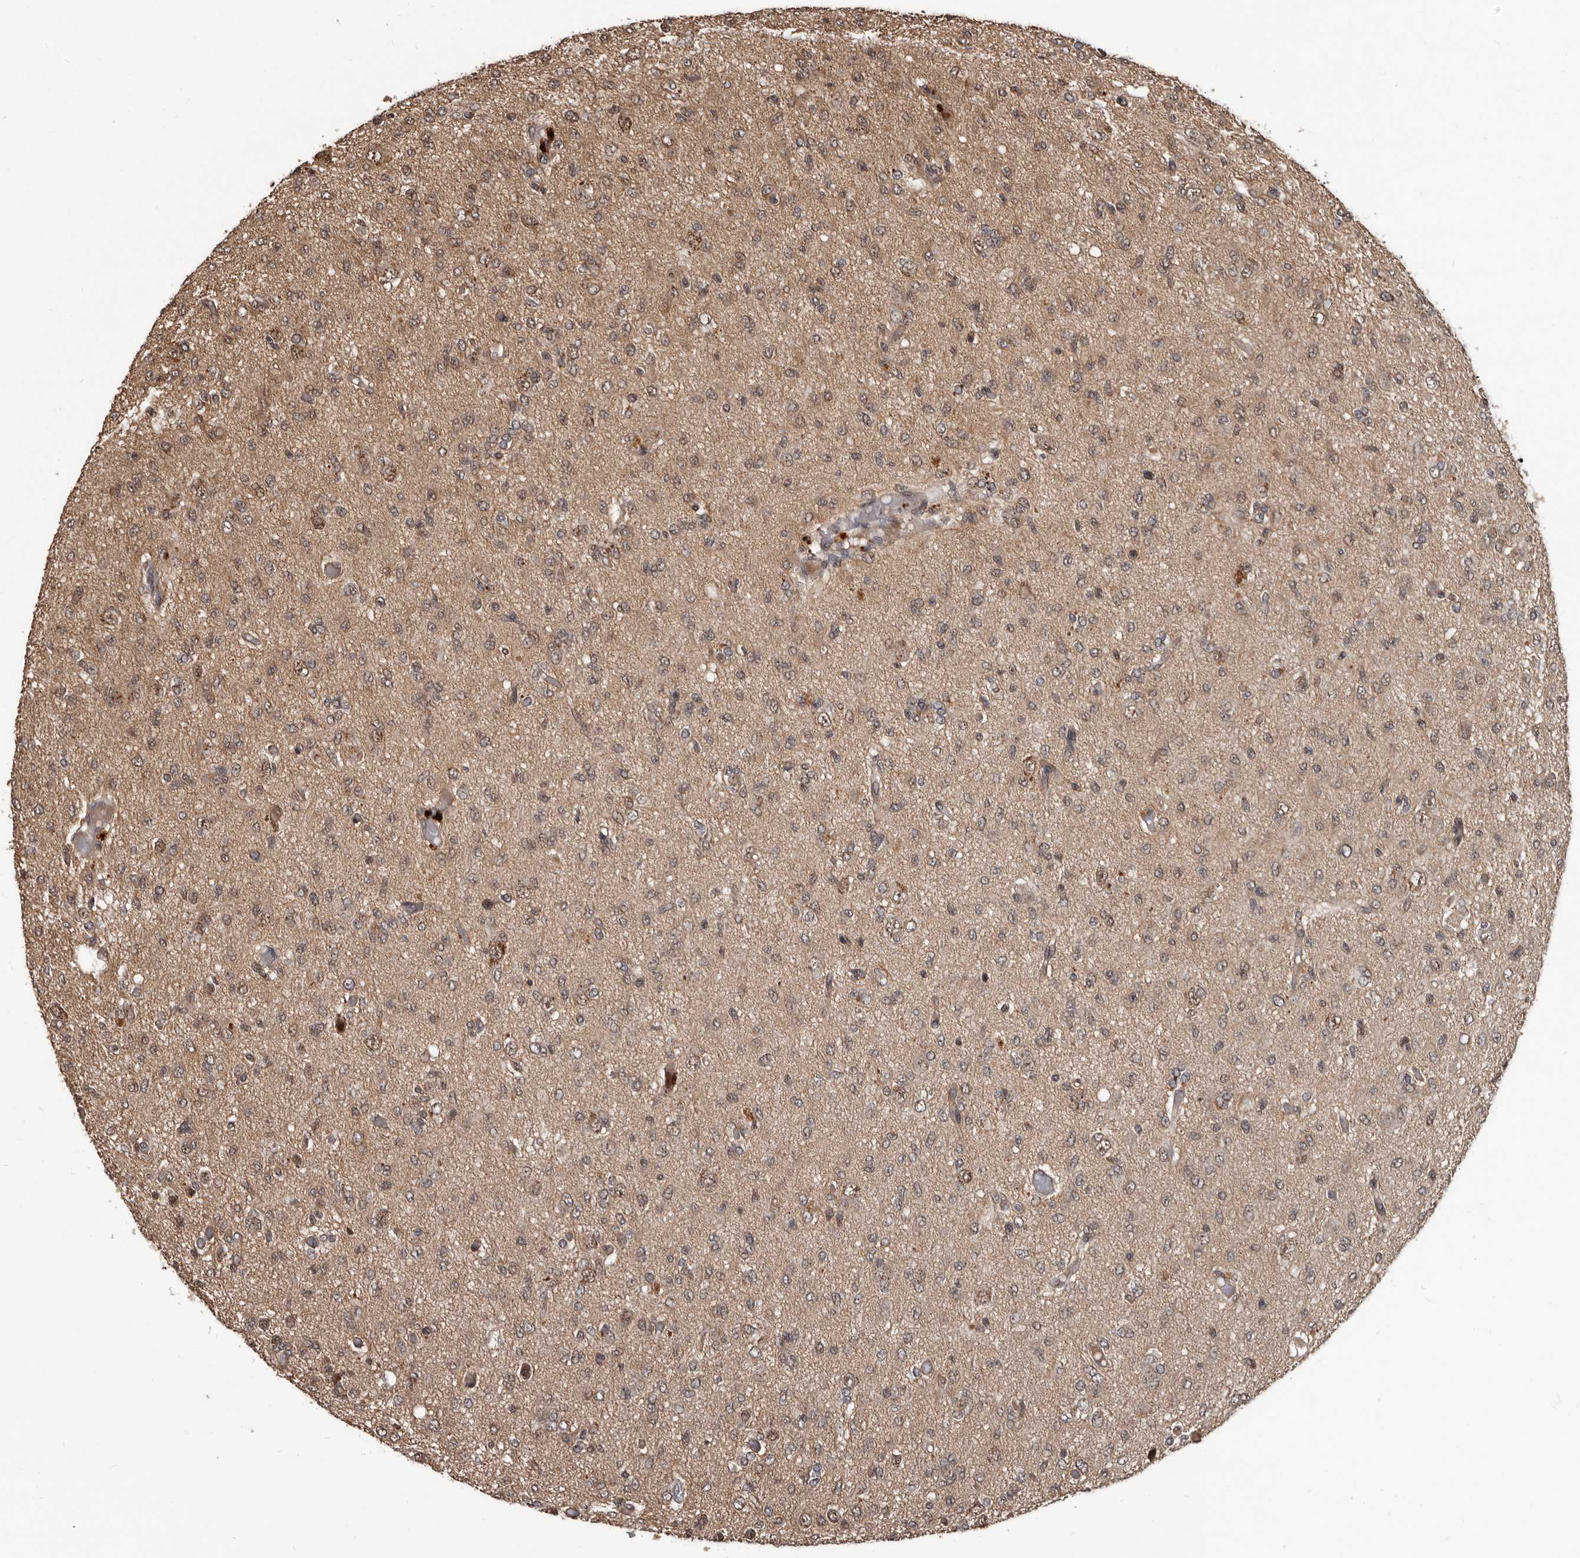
{"staining": {"intensity": "weak", "quantity": "25%-75%", "location": "nuclear"}, "tissue": "glioma", "cell_type": "Tumor cells", "image_type": "cancer", "snomed": [{"axis": "morphology", "description": "Glioma, malignant, High grade"}, {"axis": "topography", "description": "Brain"}], "caption": "An IHC image of neoplastic tissue is shown. Protein staining in brown highlights weak nuclear positivity in high-grade glioma (malignant) within tumor cells.", "gene": "AHR", "patient": {"sex": "female", "age": 59}}